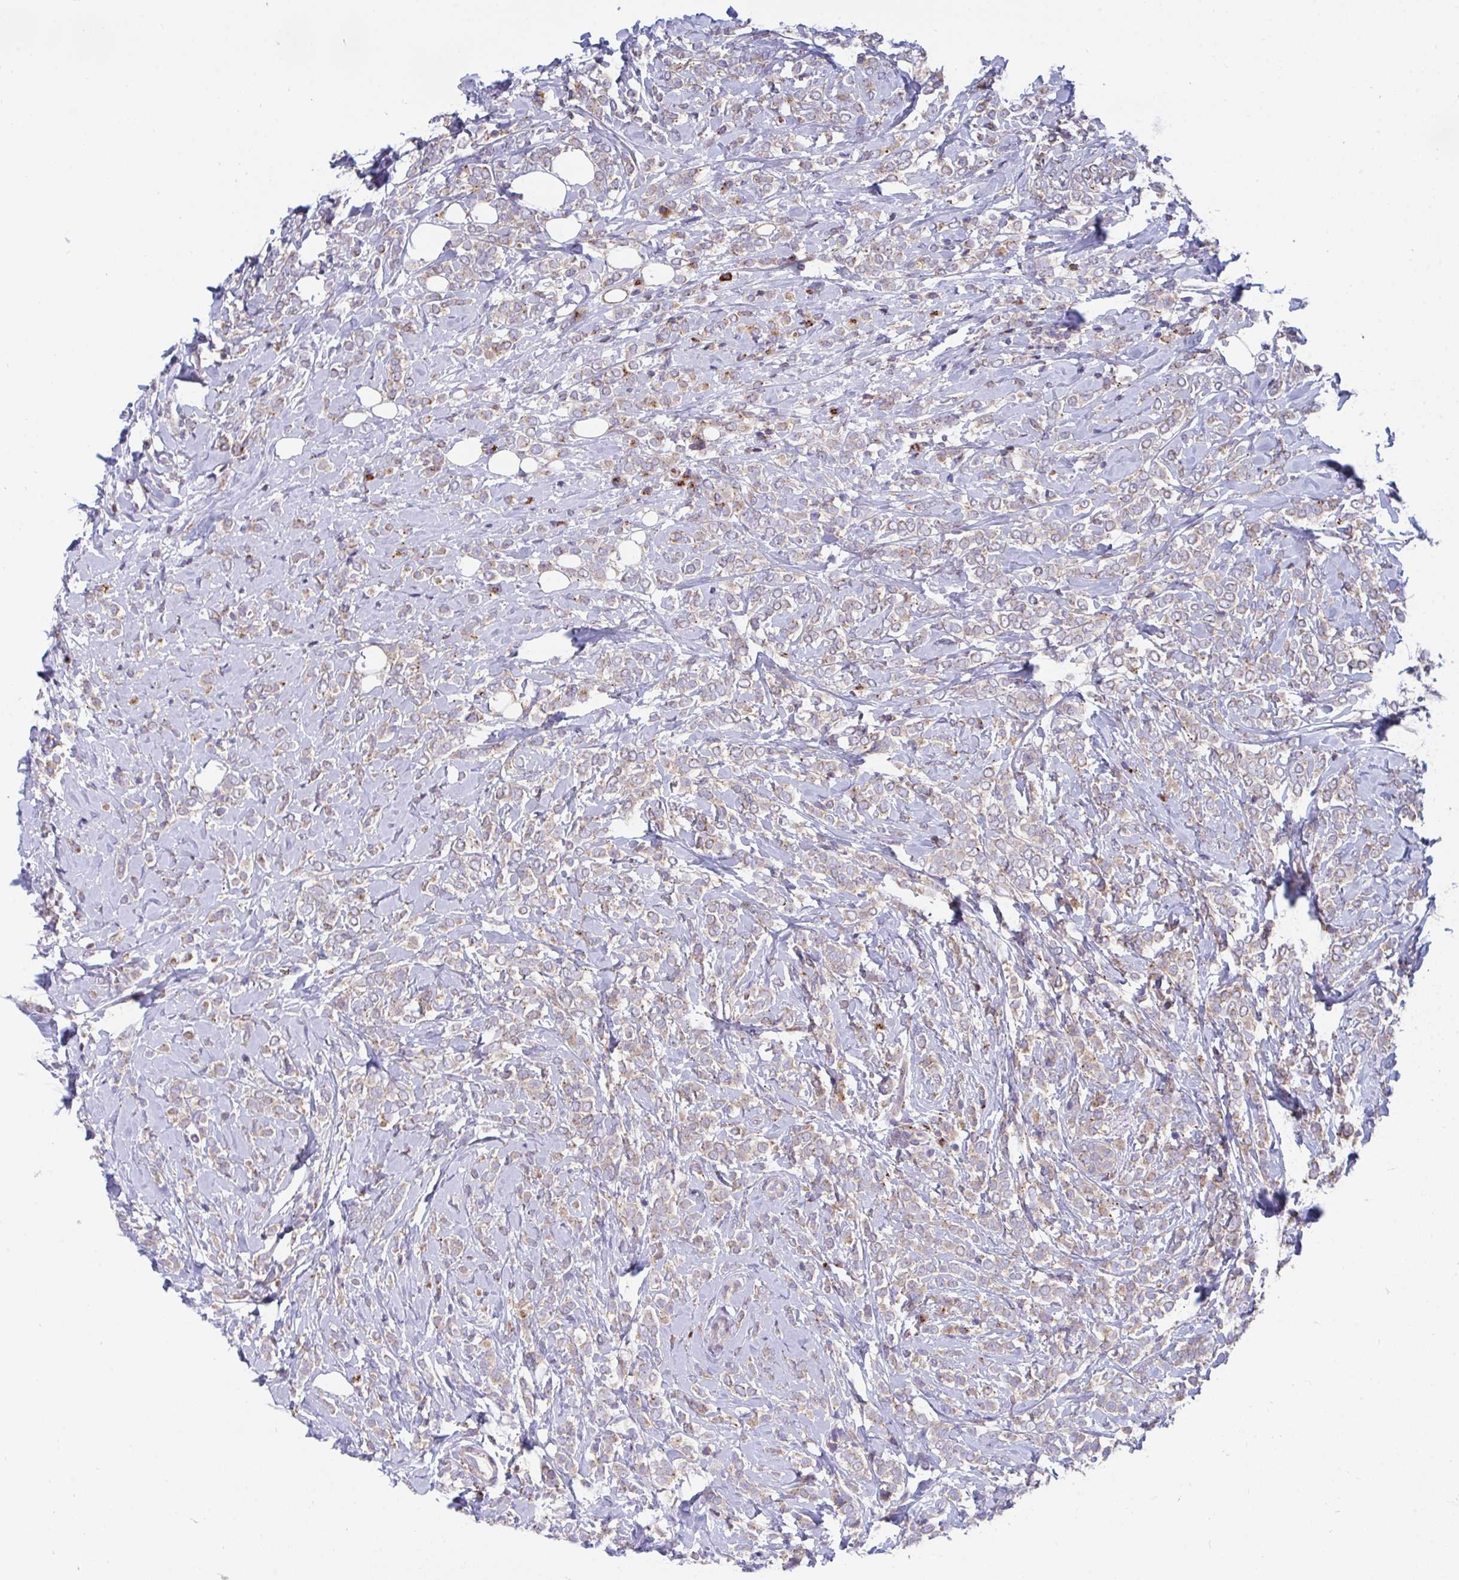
{"staining": {"intensity": "weak", "quantity": "25%-75%", "location": "cytoplasmic/membranous"}, "tissue": "breast cancer", "cell_type": "Tumor cells", "image_type": "cancer", "snomed": [{"axis": "morphology", "description": "Lobular carcinoma"}, {"axis": "topography", "description": "Breast"}], "caption": "Immunohistochemical staining of human breast lobular carcinoma reveals low levels of weak cytoplasmic/membranous protein staining in about 25%-75% of tumor cells.", "gene": "FRMD3", "patient": {"sex": "female", "age": 49}}